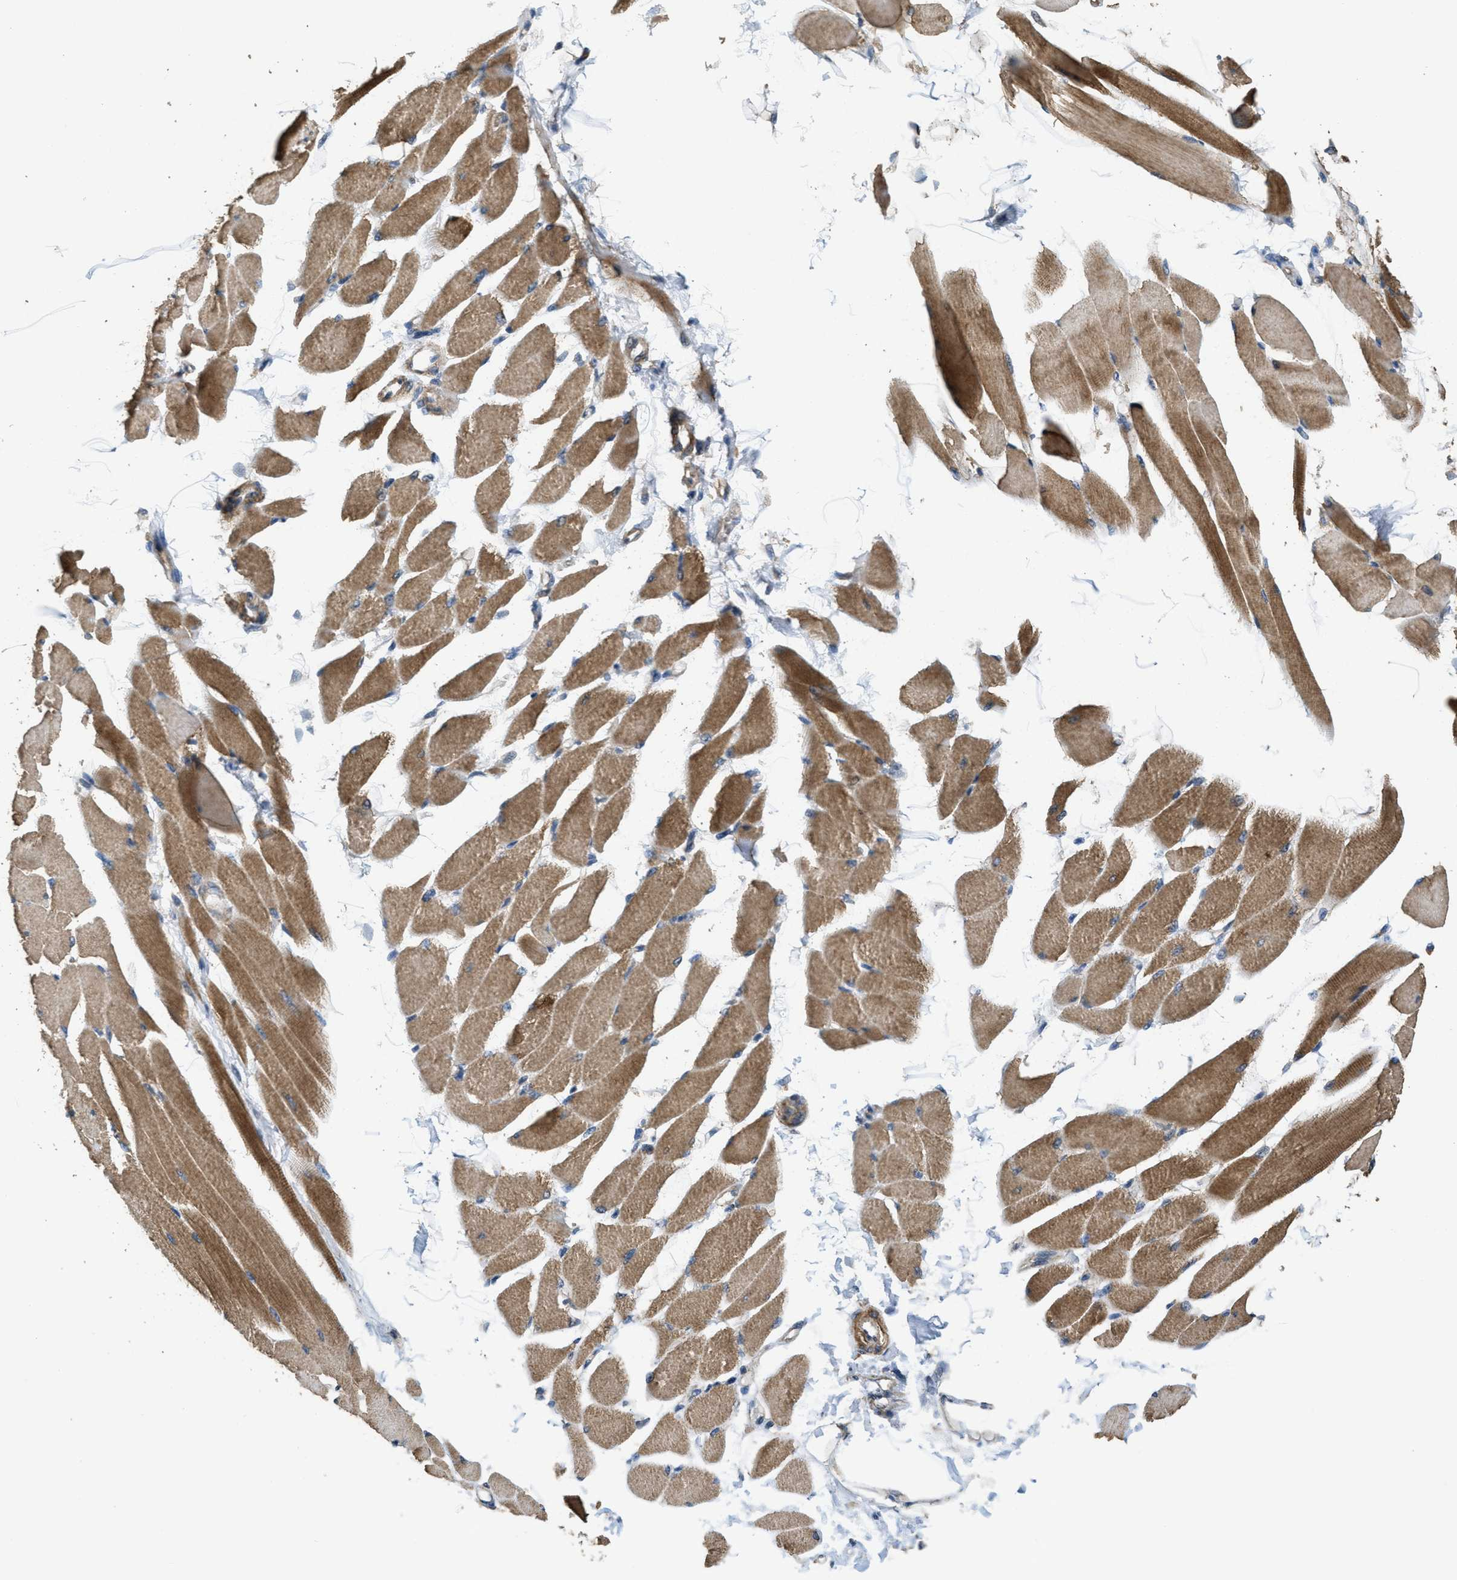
{"staining": {"intensity": "moderate", "quantity": ">75%", "location": "cytoplasmic/membranous"}, "tissue": "skeletal muscle", "cell_type": "Myocytes", "image_type": "normal", "snomed": [{"axis": "morphology", "description": "Normal tissue, NOS"}, {"axis": "topography", "description": "Skeletal muscle"}, {"axis": "topography", "description": "Peripheral nerve tissue"}], "caption": "Unremarkable skeletal muscle reveals moderate cytoplasmic/membranous expression in approximately >75% of myocytes, visualized by immunohistochemistry. (IHC, brightfield microscopy, high magnification).", "gene": "THBS2", "patient": {"sex": "female", "age": 84}}